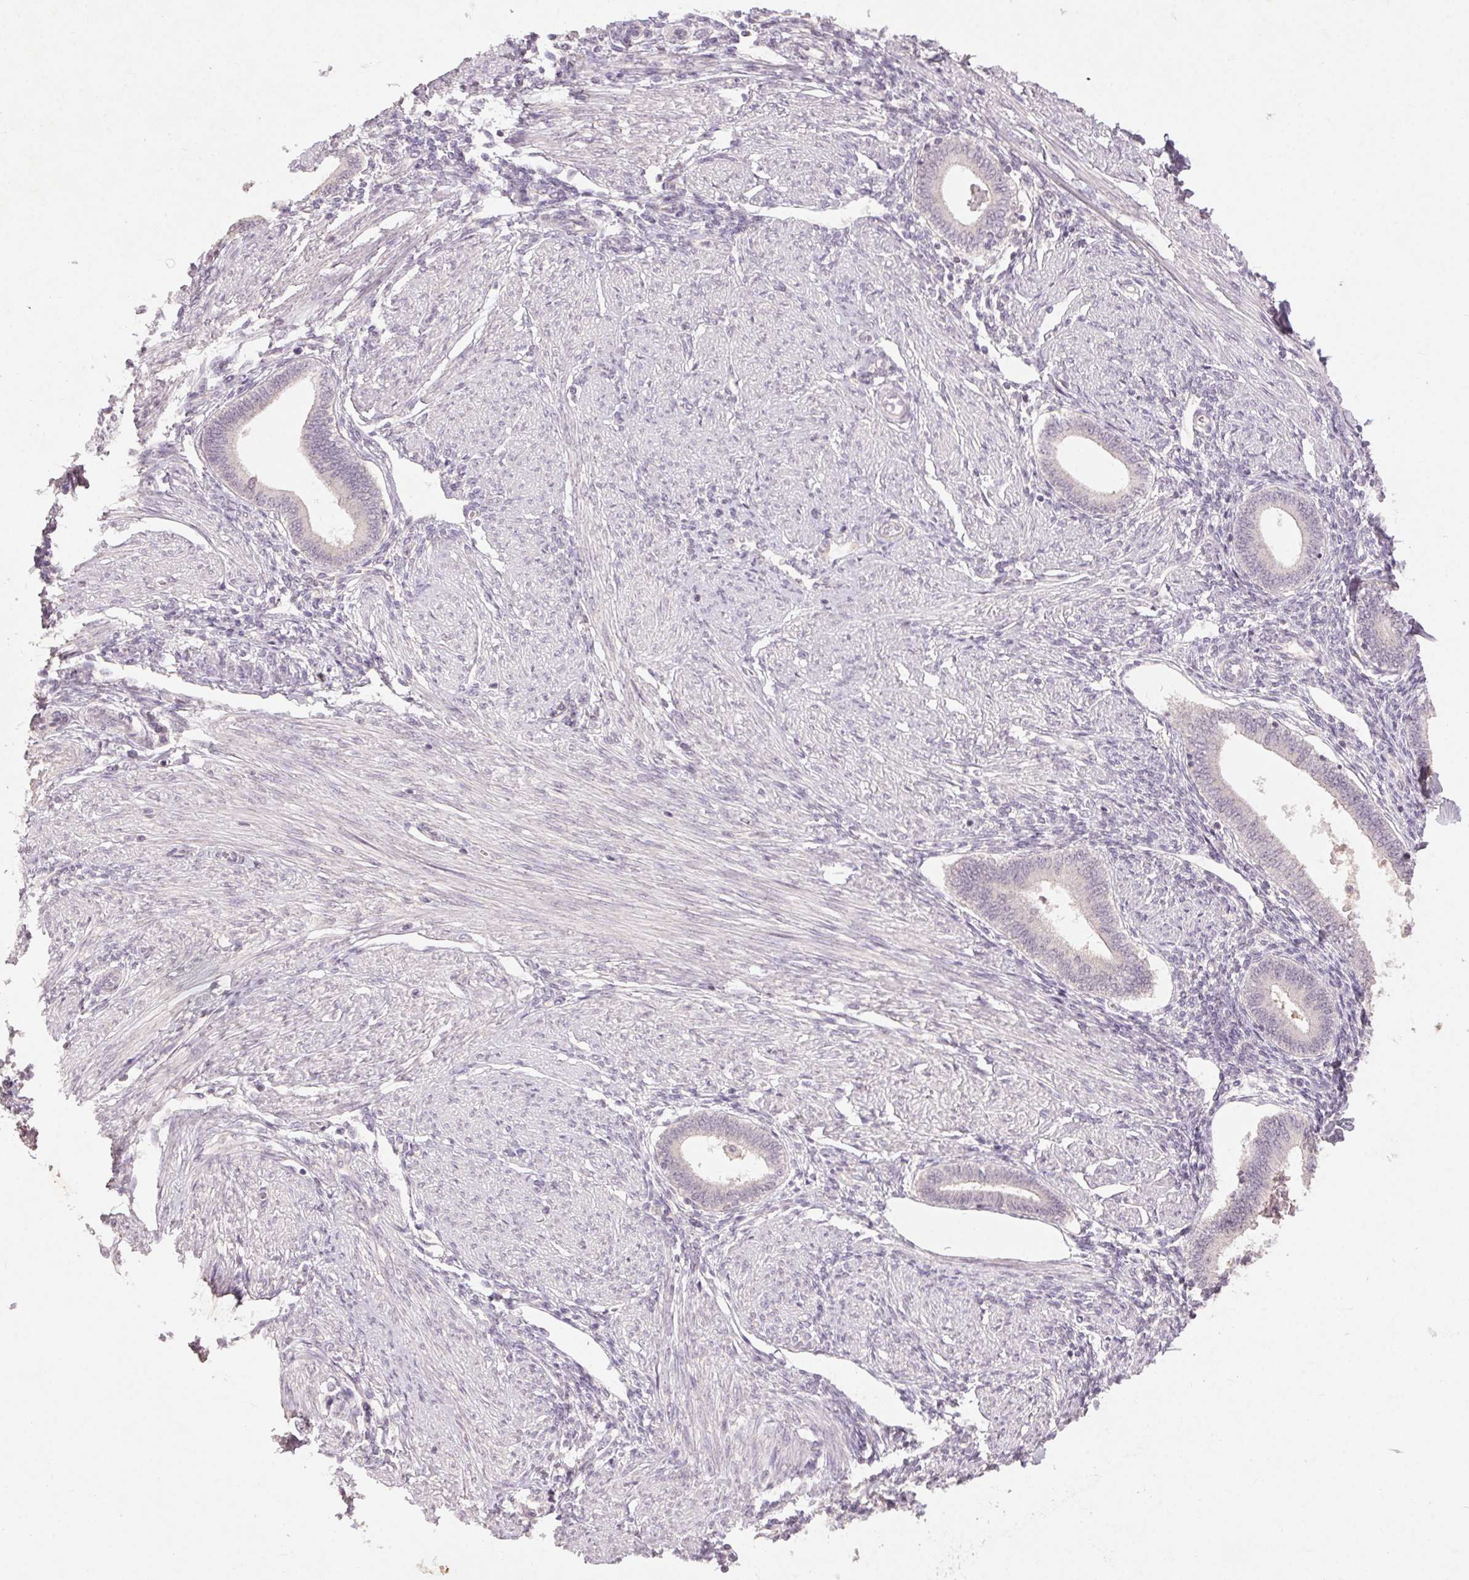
{"staining": {"intensity": "negative", "quantity": "none", "location": "none"}, "tissue": "endometrium", "cell_type": "Cells in endometrial stroma", "image_type": "normal", "snomed": [{"axis": "morphology", "description": "Normal tissue, NOS"}, {"axis": "topography", "description": "Endometrium"}], "caption": "Immunohistochemistry (IHC) photomicrograph of normal endometrium: endometrium stained with DAB (3,3'-diaminobenzidine) exhibits no significant protein positivity in cells in endometrial stroma. (DAB (3,3'-diaminobenzidine) IHC, high magnification).", "gene": "ENSG00000255641", "patient": {"sex": "female", "age": 42}}